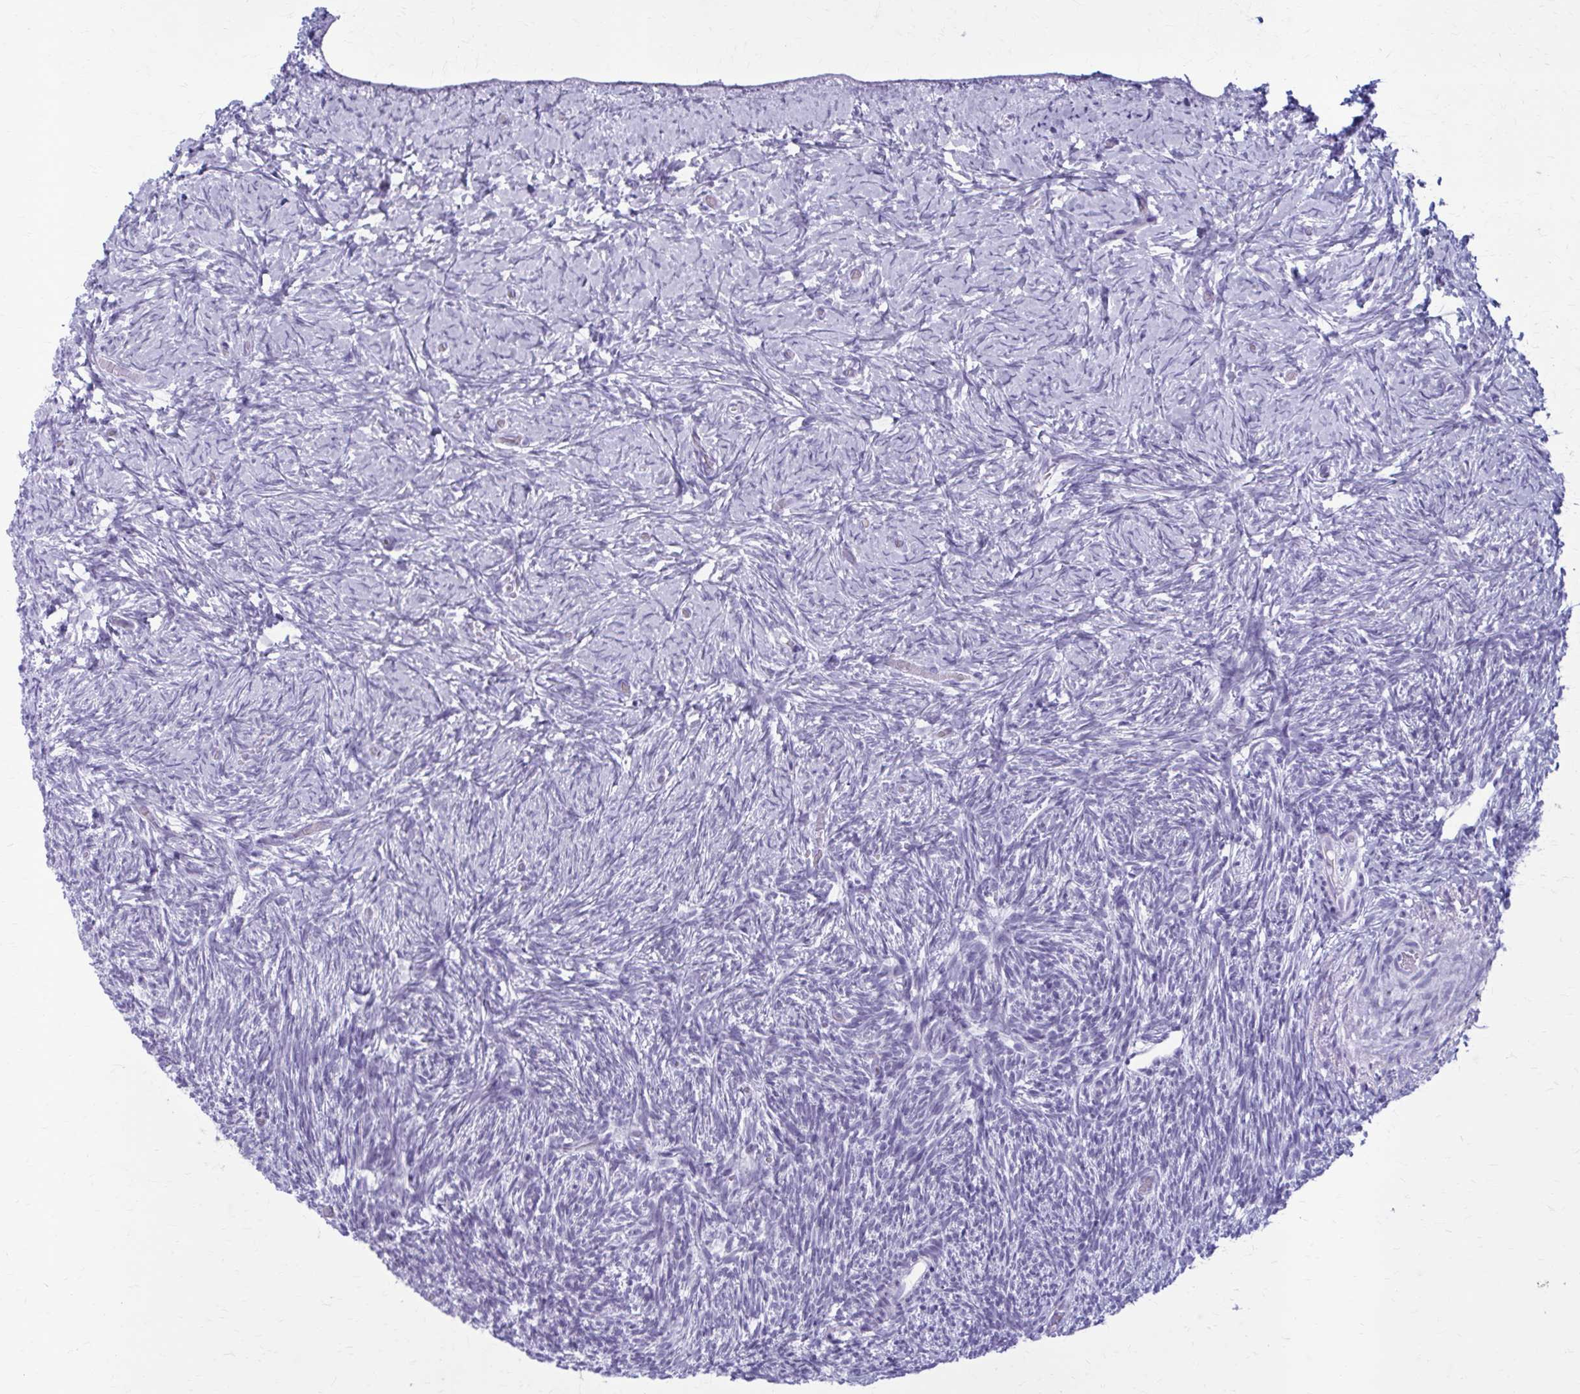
{"staining": {"intensity": "negative", "quantity": "none", "location": "none"}, "tissue": "ovary", "cell_type": "Ovarian stroma cells", "image_type": "normal", "snomed": [{"axis": "morphology", "description": "Normal tissue, NOS"}, {"axis": "topography", "description": "Ovary"}], "caption": "Immunohistochemistry micrograph of benign ovary: human ovary stained with DAB (3,3'-diaminobenzidine) reveals no significant protein staining in ovarian stroma cells.", "gene": "ZDHHC7", "patient": {"sex": "female", "age": 39}}